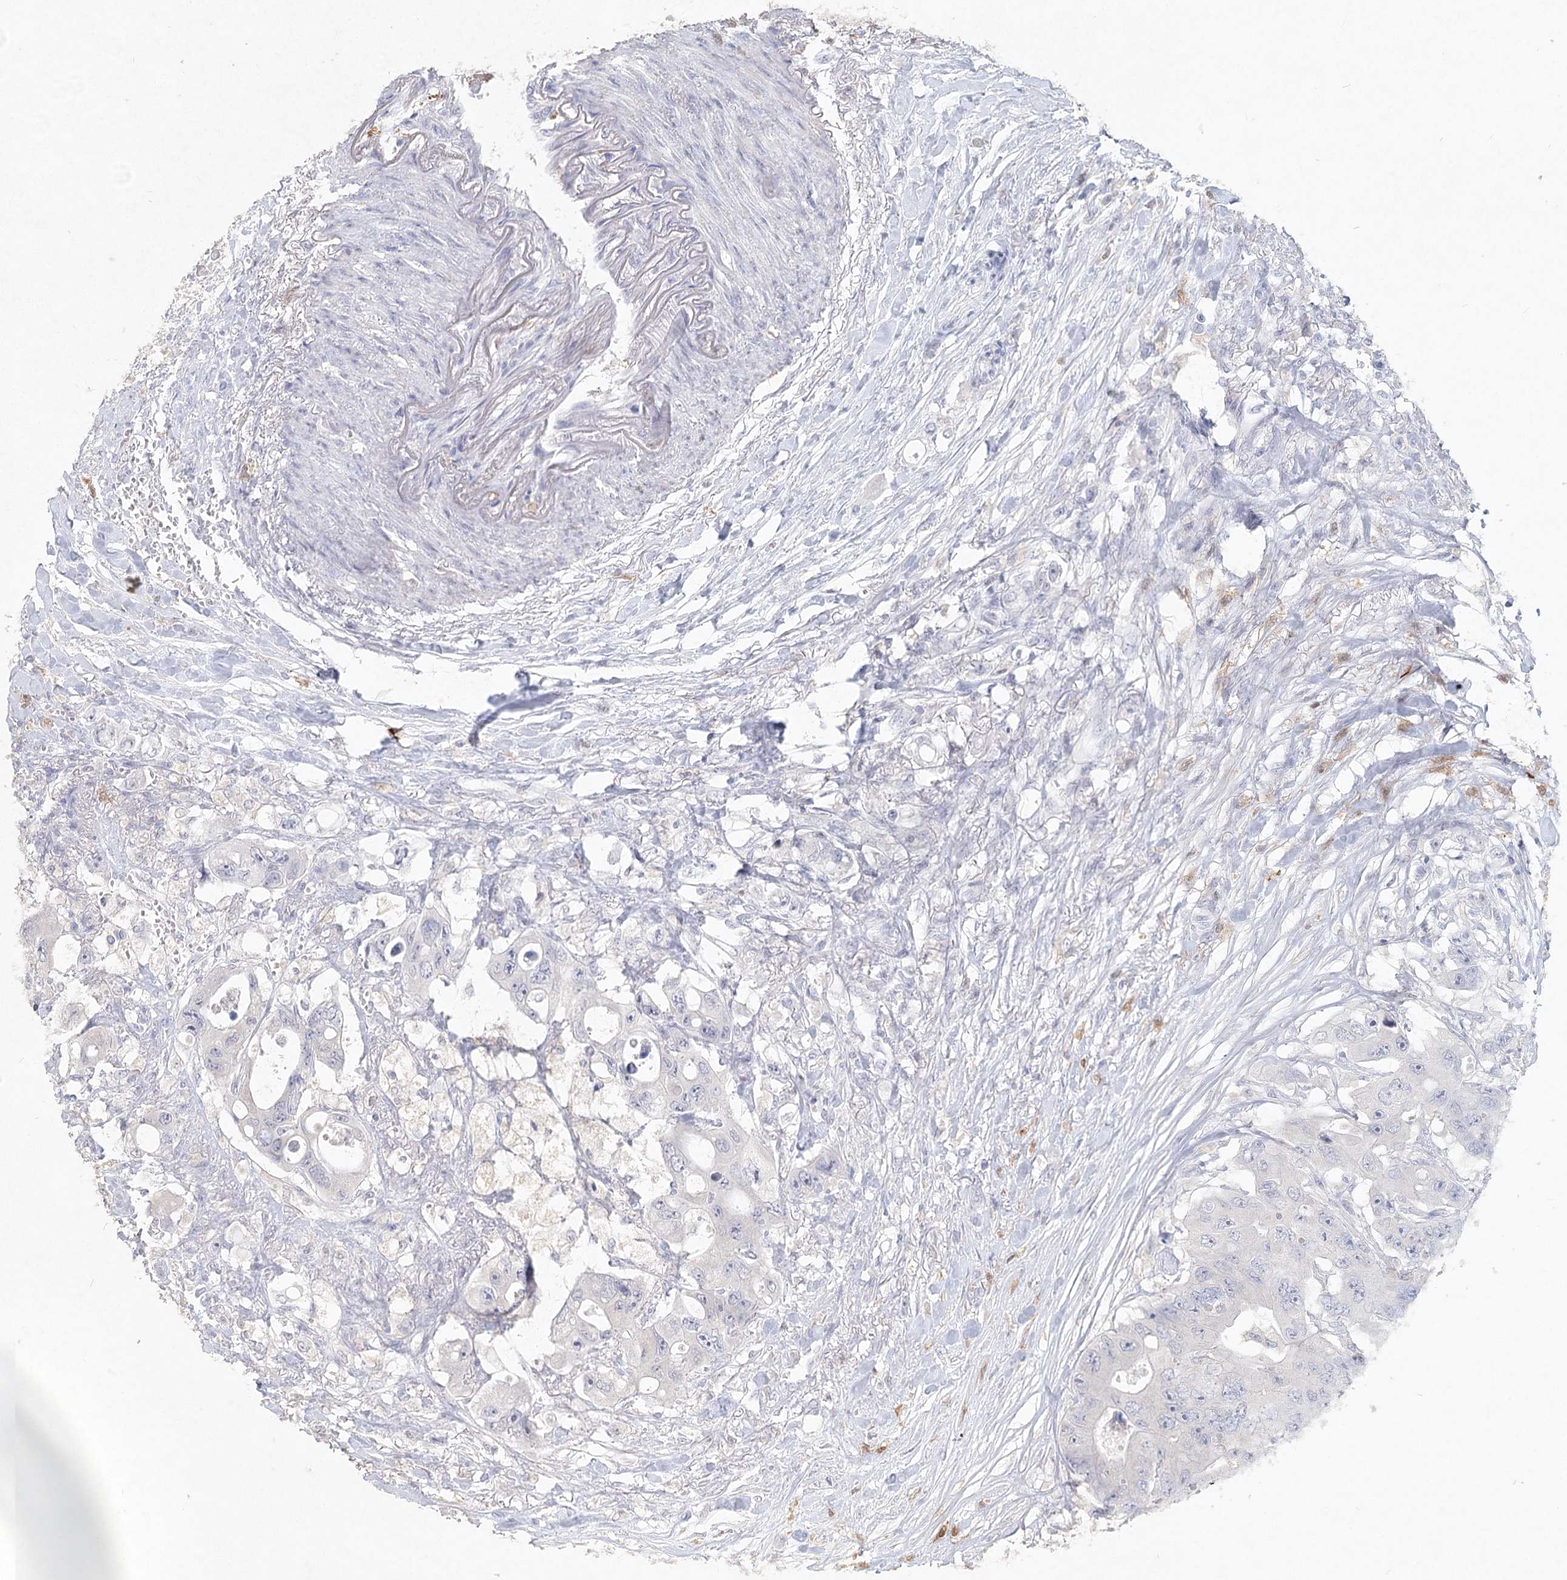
{"staining": {"intensity": "negative", "quantity": "none", "location": "none"}, "tissue": "colorectal cancer", "cell_type": "Tumor cells", "image_type": "cancer", "snomed": [{"axis": "morphology", "description": "Adenocarcinoma, NOS"}, {"axis": "topography", "description": "Colon"}], "caption": "DAB immunohistochemical staining of colorectal cancer displays no significant expression in tumor cells. The staining is performed using DAB (3,3'-diaminobenzidine) brown chromogen with nuclei counter-stained in using hematoxylin.", "gene": "ARSI", "patient": {"sex": "female", "age": 46}}